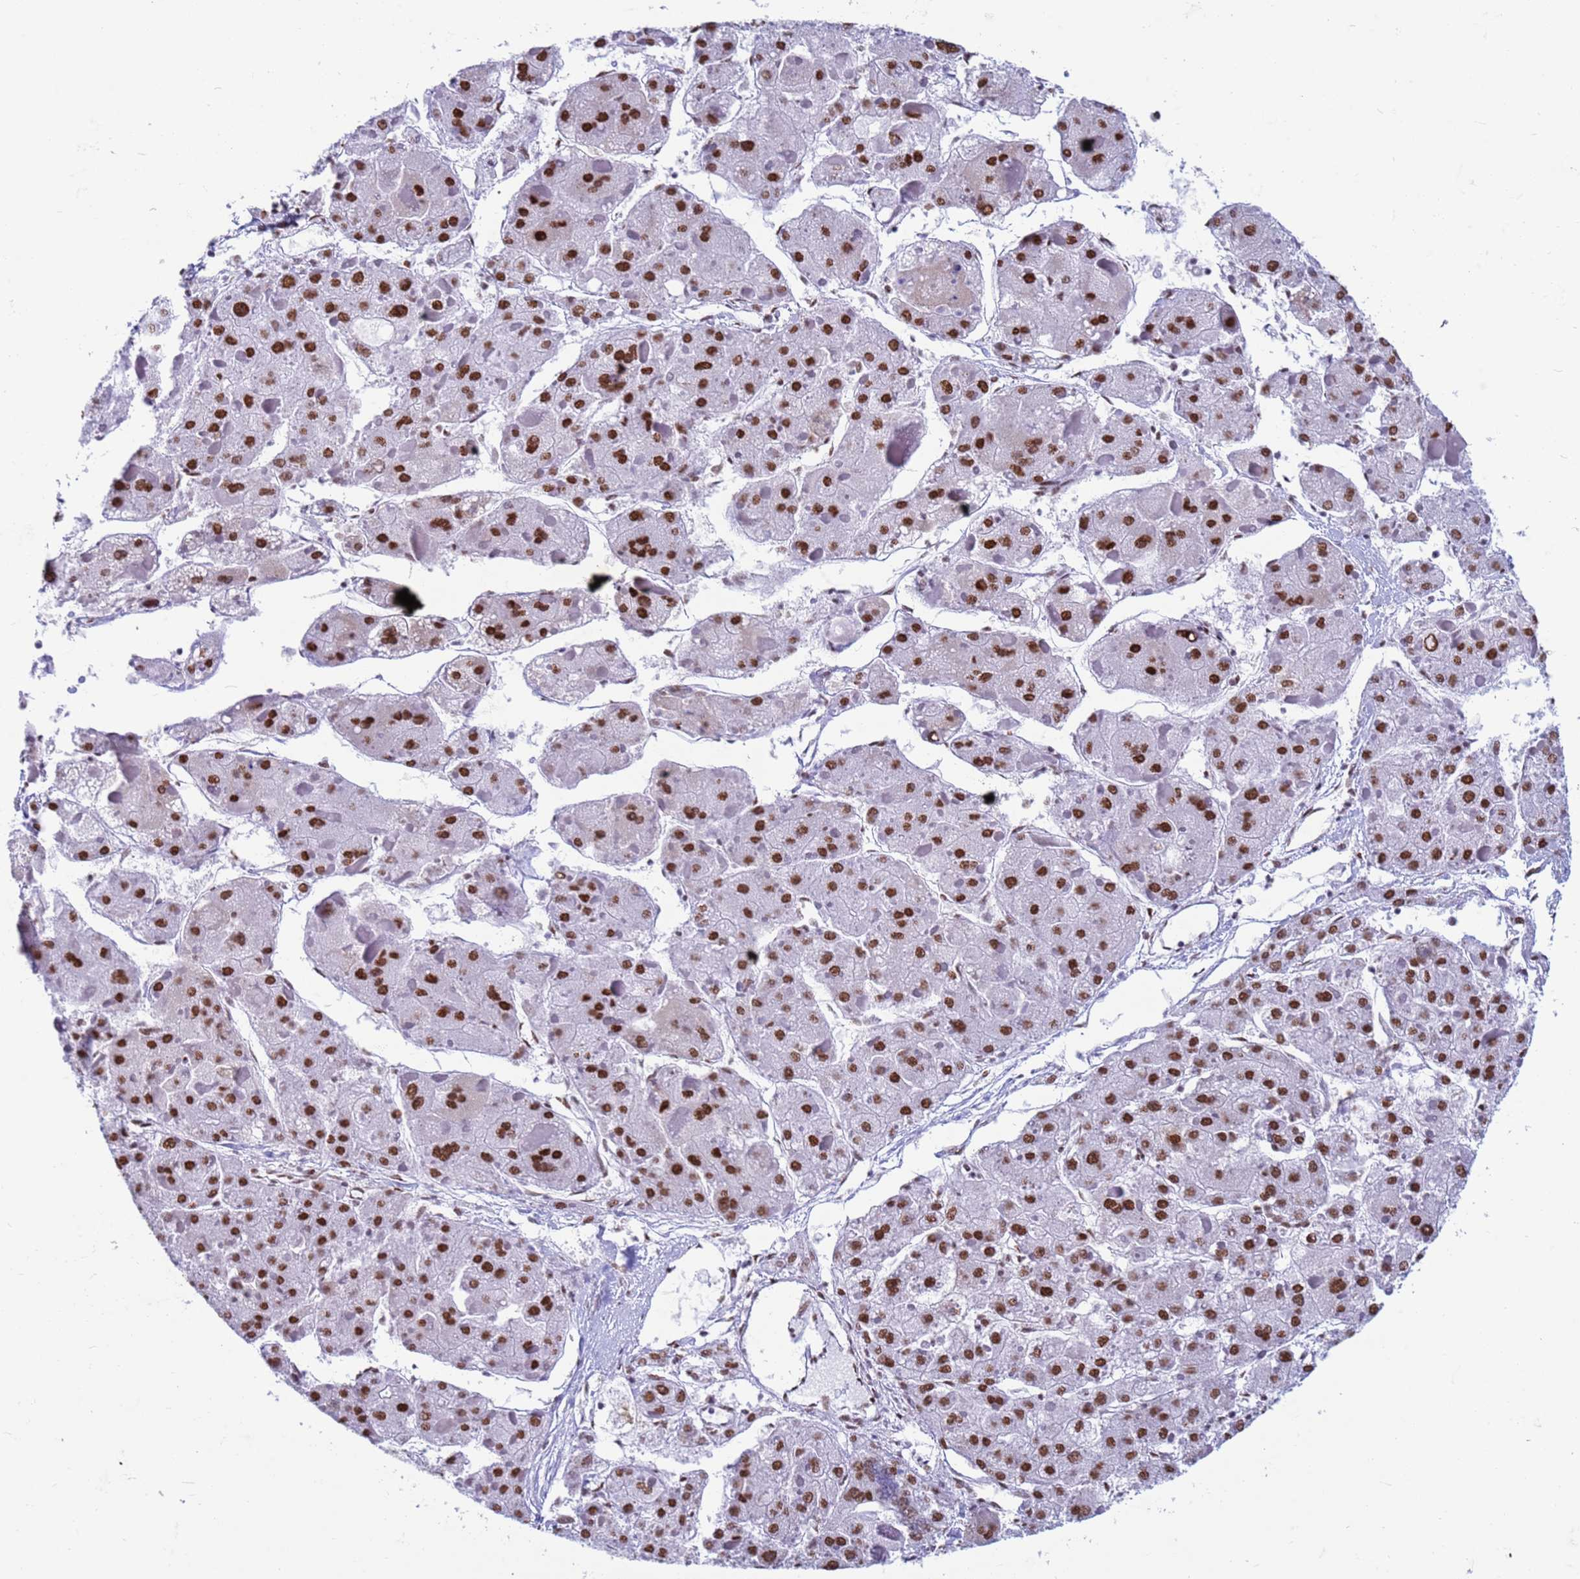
{"staining": {"intensity": "strong", "quantity": ">75%", "location": "nuclear"}, "tissue": "liver cancer", "cell_type": "Tumor cells", "image_type": "cancer", "snomed": [{"axis": "morphology", "description": "Carcinoma, Hepatocellular, NOS"}, {"axis": "topography", "description": "Liver"}], "caption": "Hepatocellular carcinoma (liver) stained with a protein marker demonstrates strong staining in tumor cells.", "gene": "FAM170B", "patient": {"sex": "female", "age": 73}}